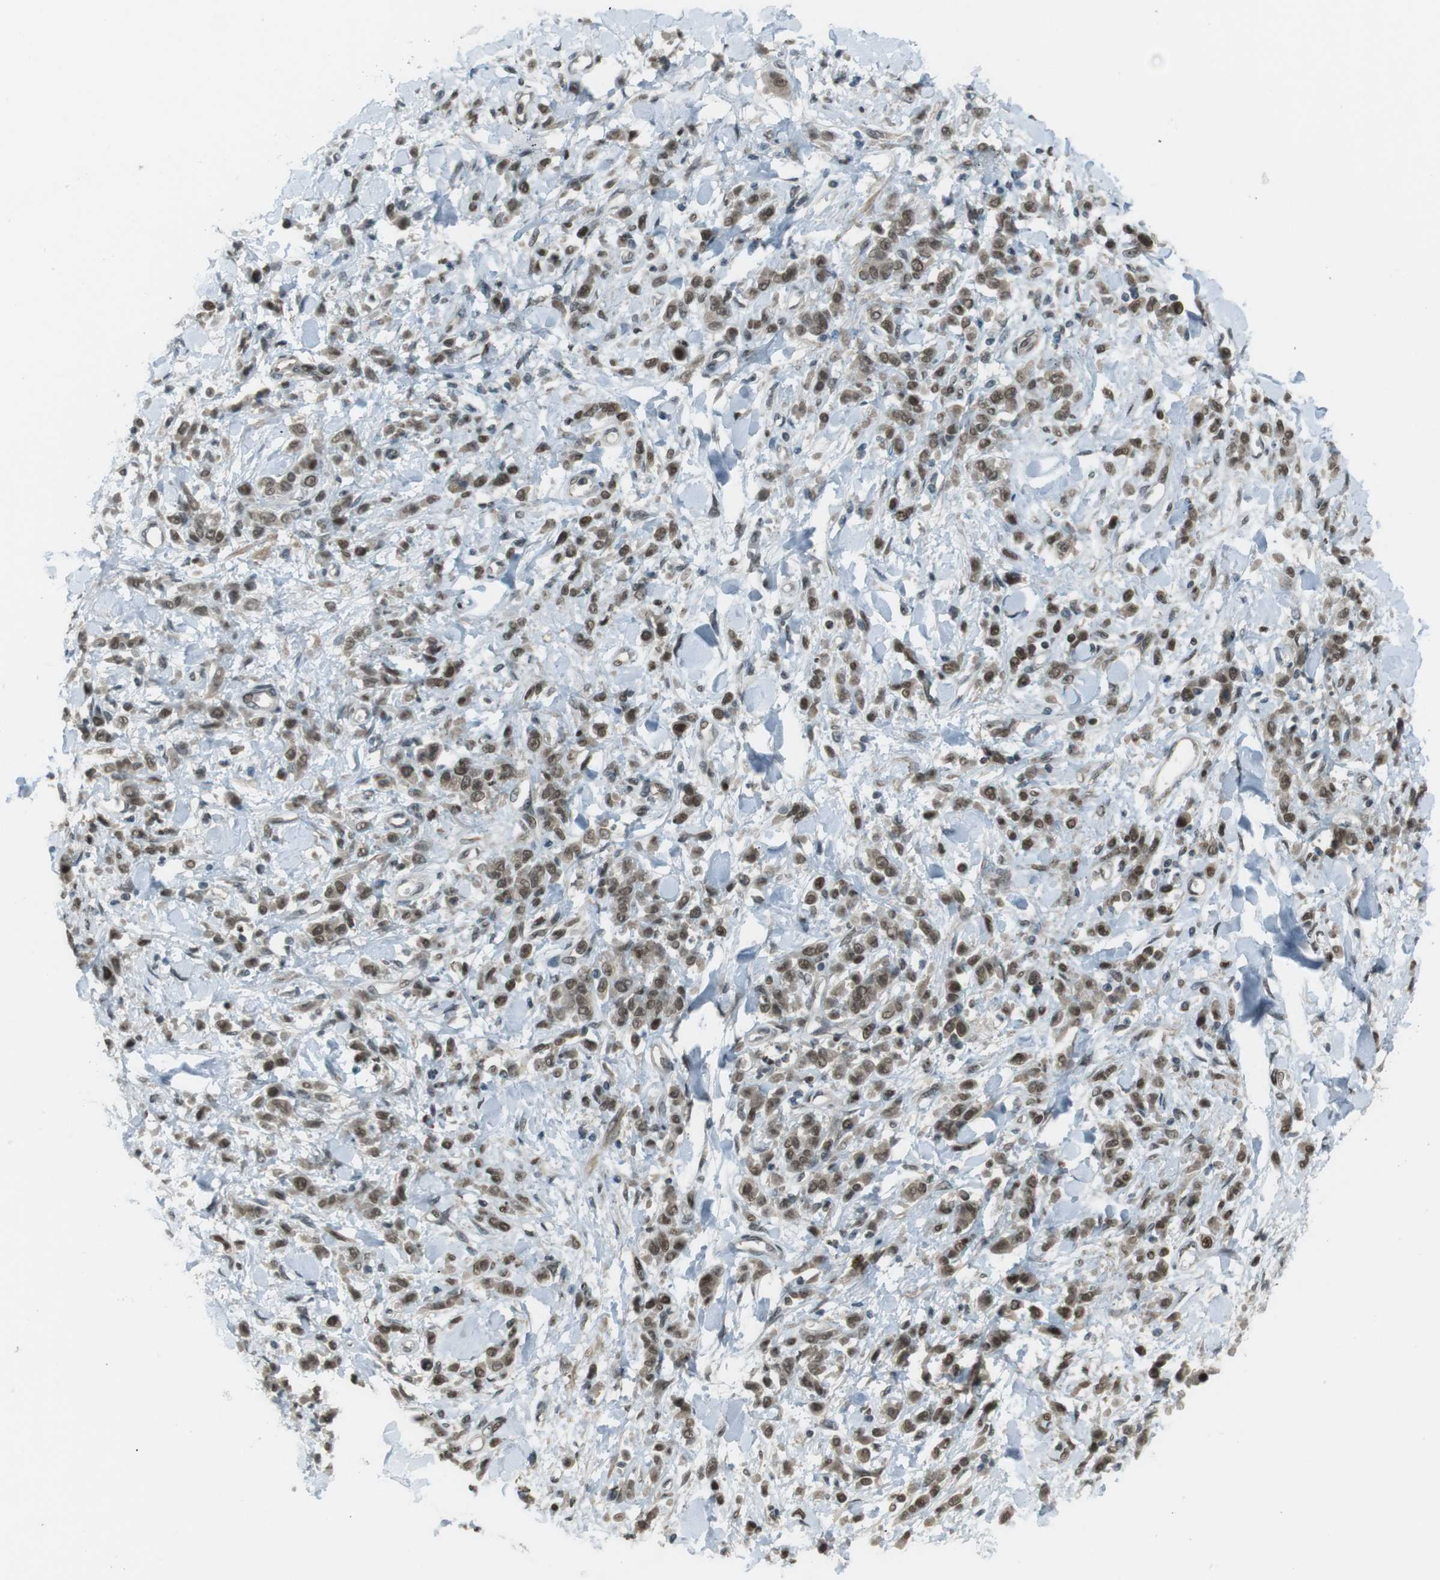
{"staining": {"intensity": "weak", "quantity": ">75%", "location": "cytoplasmic/membranous,nuclear"}, "tissue": "stomach cancer", "cell_type": "Tumor cells", "image_type": "cancer", "snomed": [{"axis": "morphology", "description": "Normal tissue, NOS"}, {"axis": "morphology", "description": "Adenocarcinoma, NOS"}, {"axis": "topography", "description": "Stomach"}], "caption": "A high-resolution micrograph shows IHC staining of stomach adenocarcinoma, which reveals weak cytoplasmic/membranous and nuclear staining in about >75% of tumor cells. (brown staining indicates protein expression, while blue staining denotes nuclei).", "gene": "SLITRK5", "patient": {"sex": "male", "age": 82}}